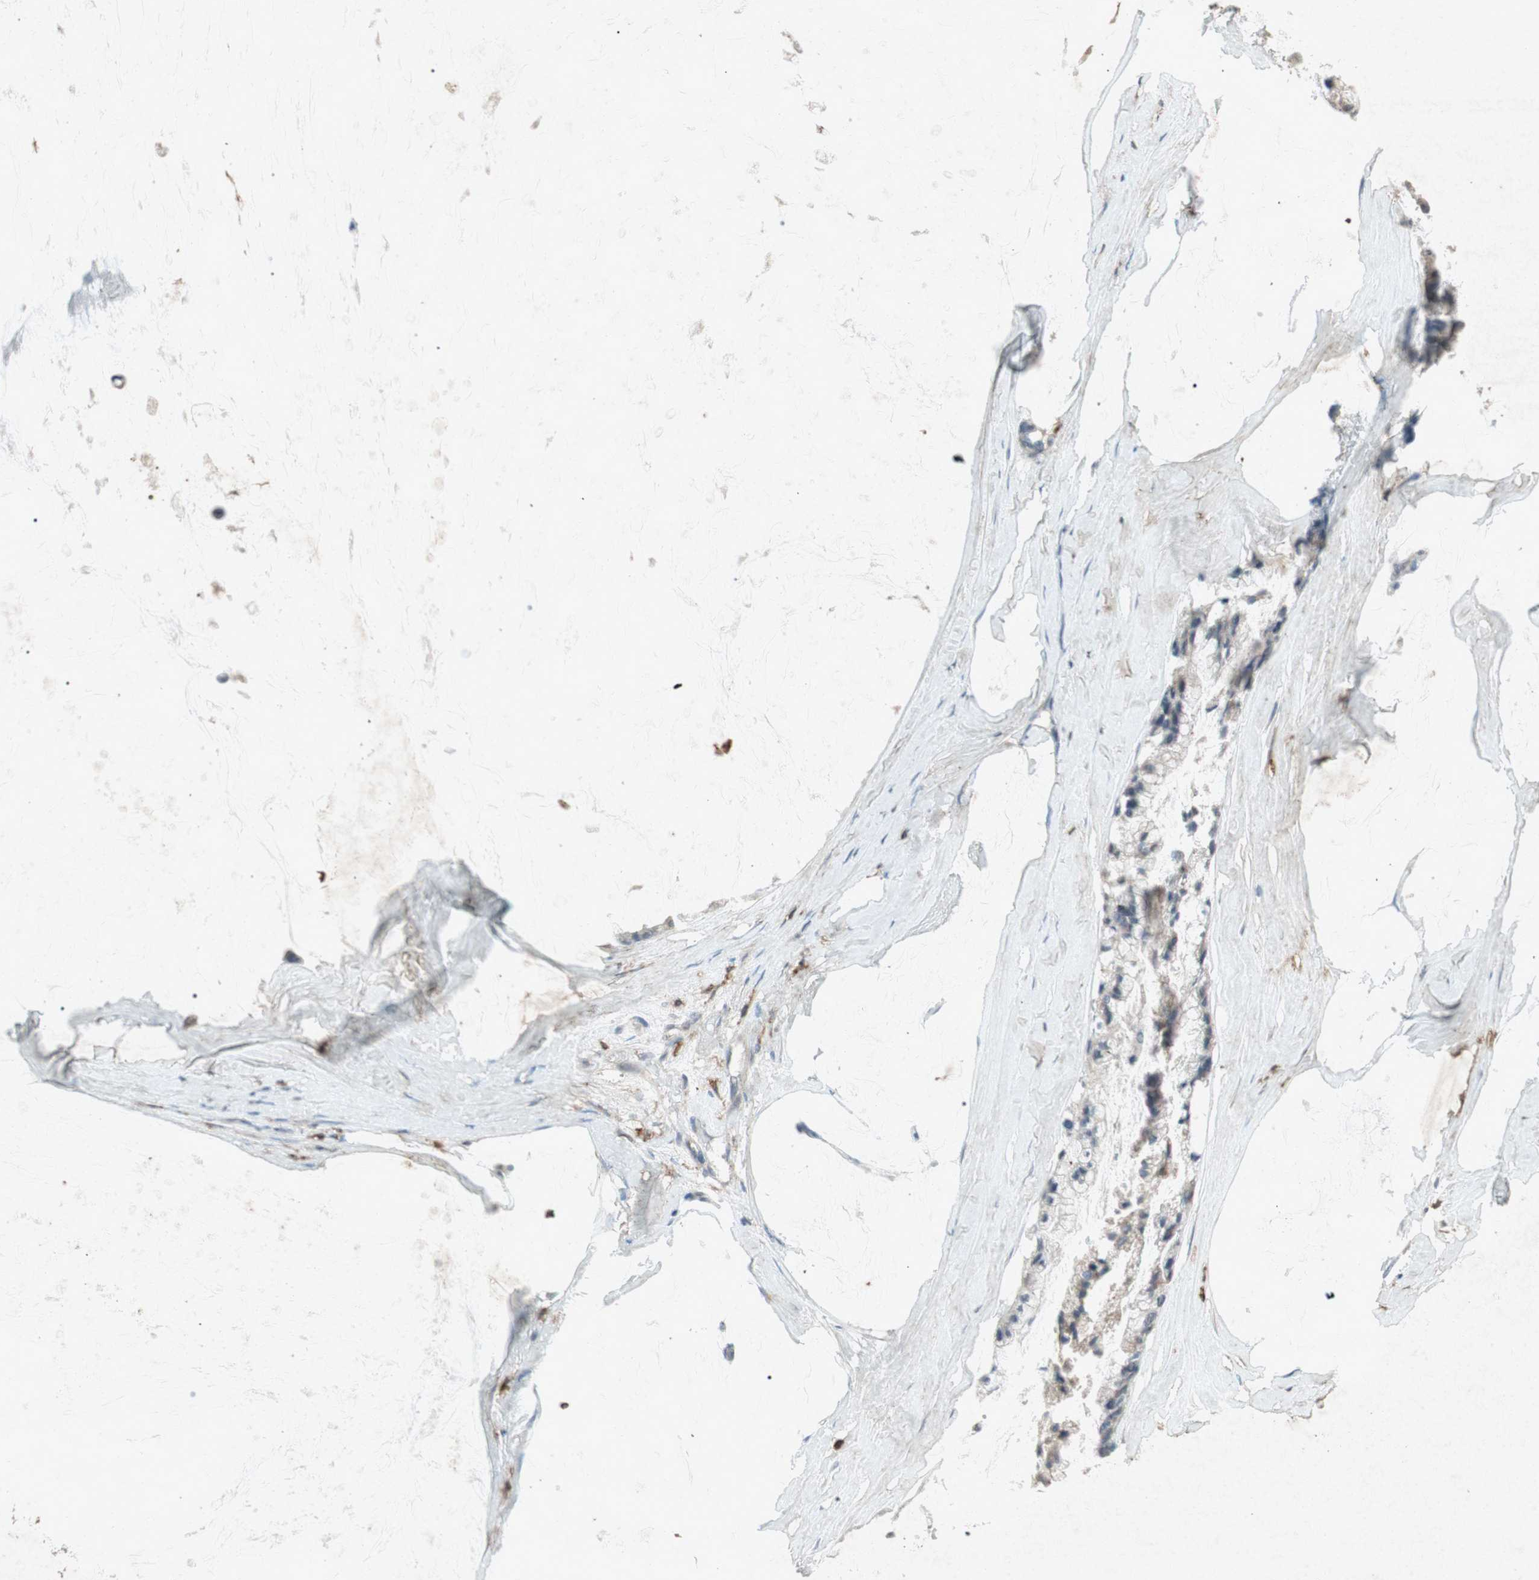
{"staining": {"intensity": "negative", "quantity": "none", "location": "none"}, "tissue": "ovarian cancer", "cell_type": "Tumor cells", "image_type": "cancer", "snomed": [{"axis": "morphology", "description": "Cystadenocarcinoma, mucinous, NOS"}, {"axis": "topography", "description": "Ovary"}], "caption": "Protein analysis of ovarian cancer (mucinous cystadenocarcinoma) reveals no significant expression in tumor cells.", "gene": "TYROBP", "patient": {"sex": "female", "age": 39}}